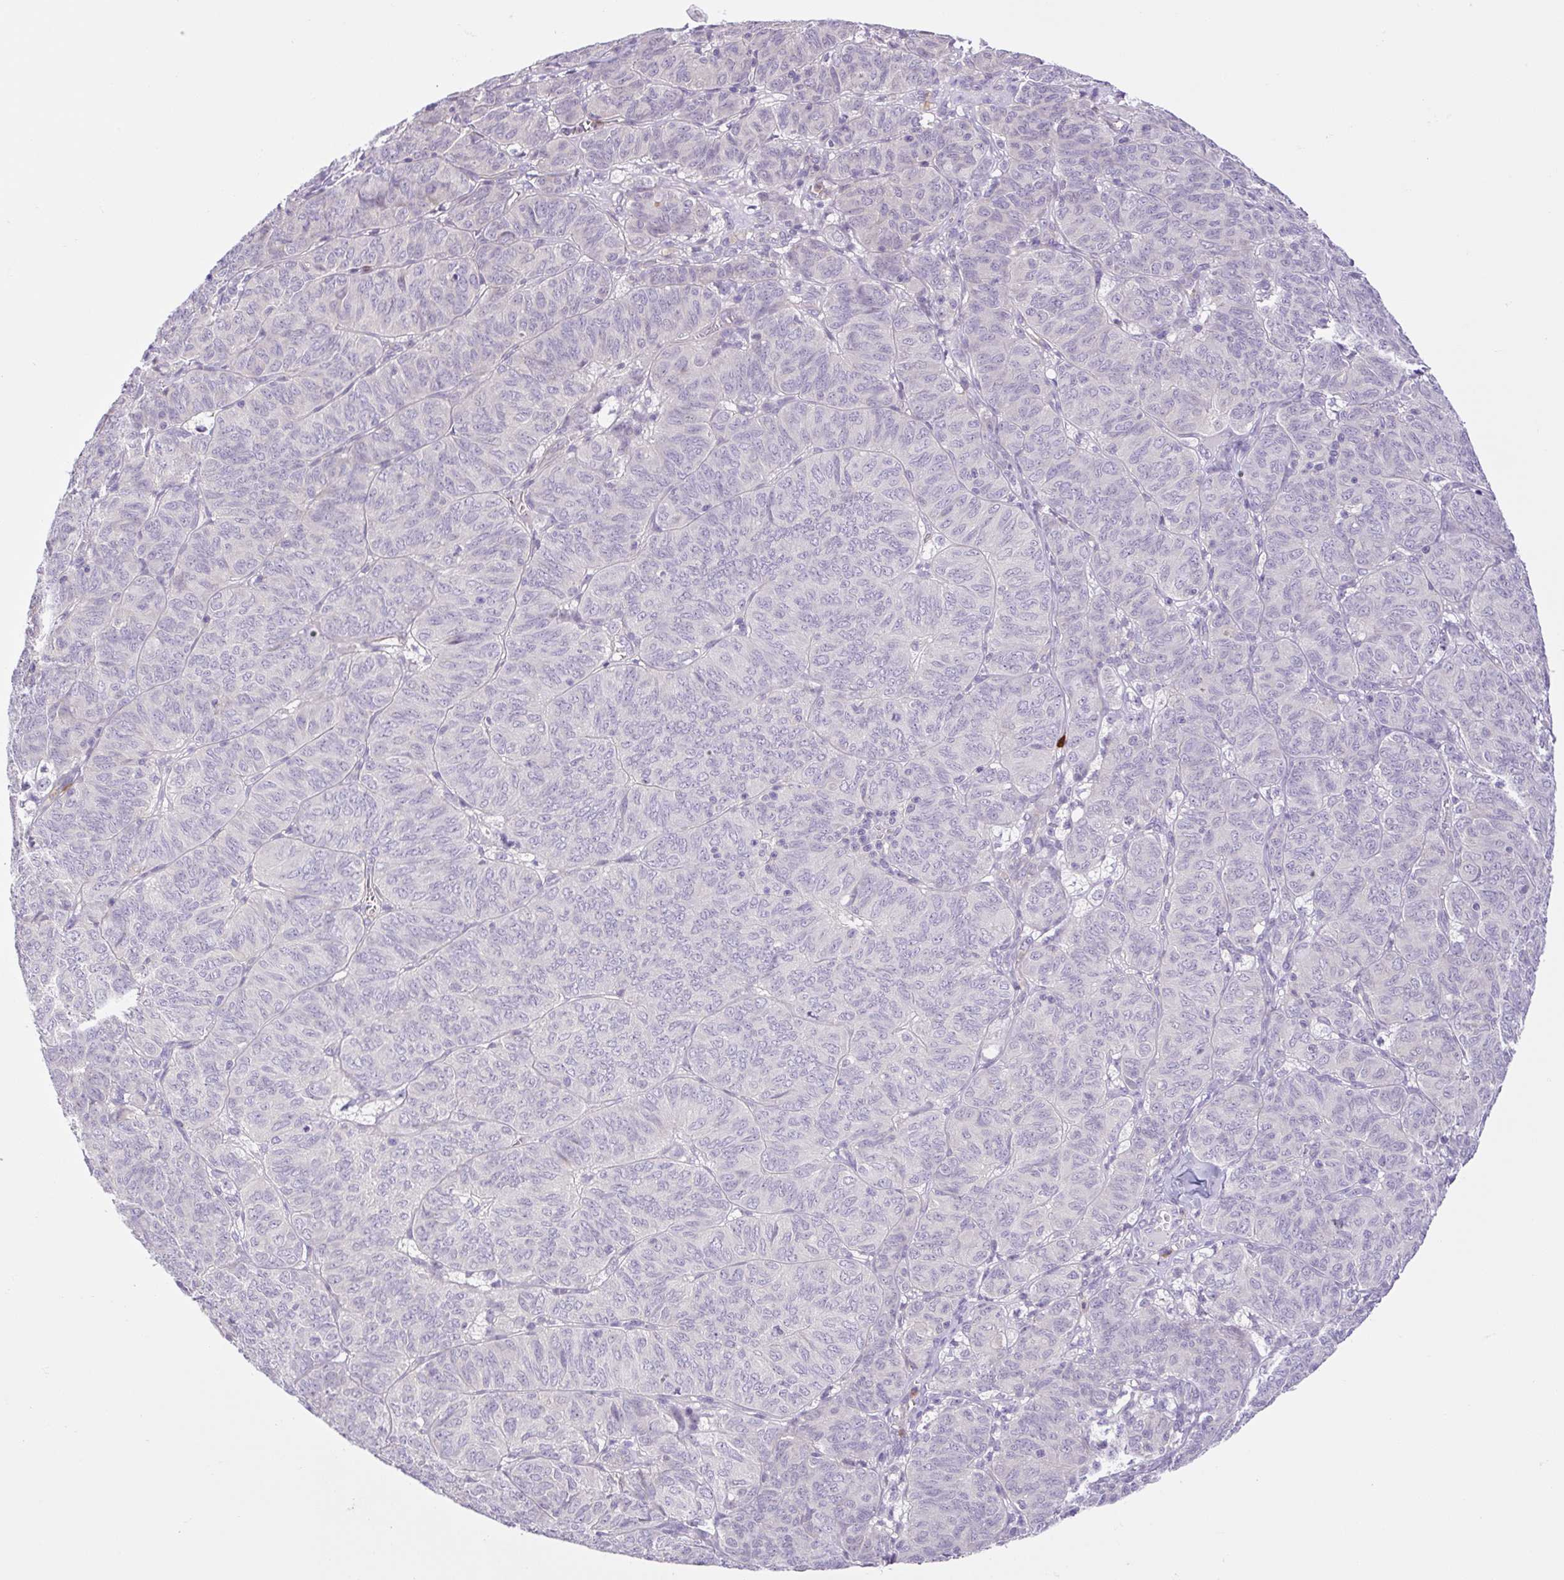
{"staining": {"intensity": "negative", "quantity": "none", "location": "none"}, "tissue": "ovarian cancer", "cell_type": "Tumor cells", "image_type": "cancer", "snomed": [{"axis": "morphology", "description": "Carcinoma, endometroid"}, {"axis": "topography", "description": "Ovary"}], "caption": "The histopathology image reveals no significant staining in tumor cells of ovarian endometroid carcinoma.", "gene": "FAM177B", "patient": {"sex": "female", "age": 80}}